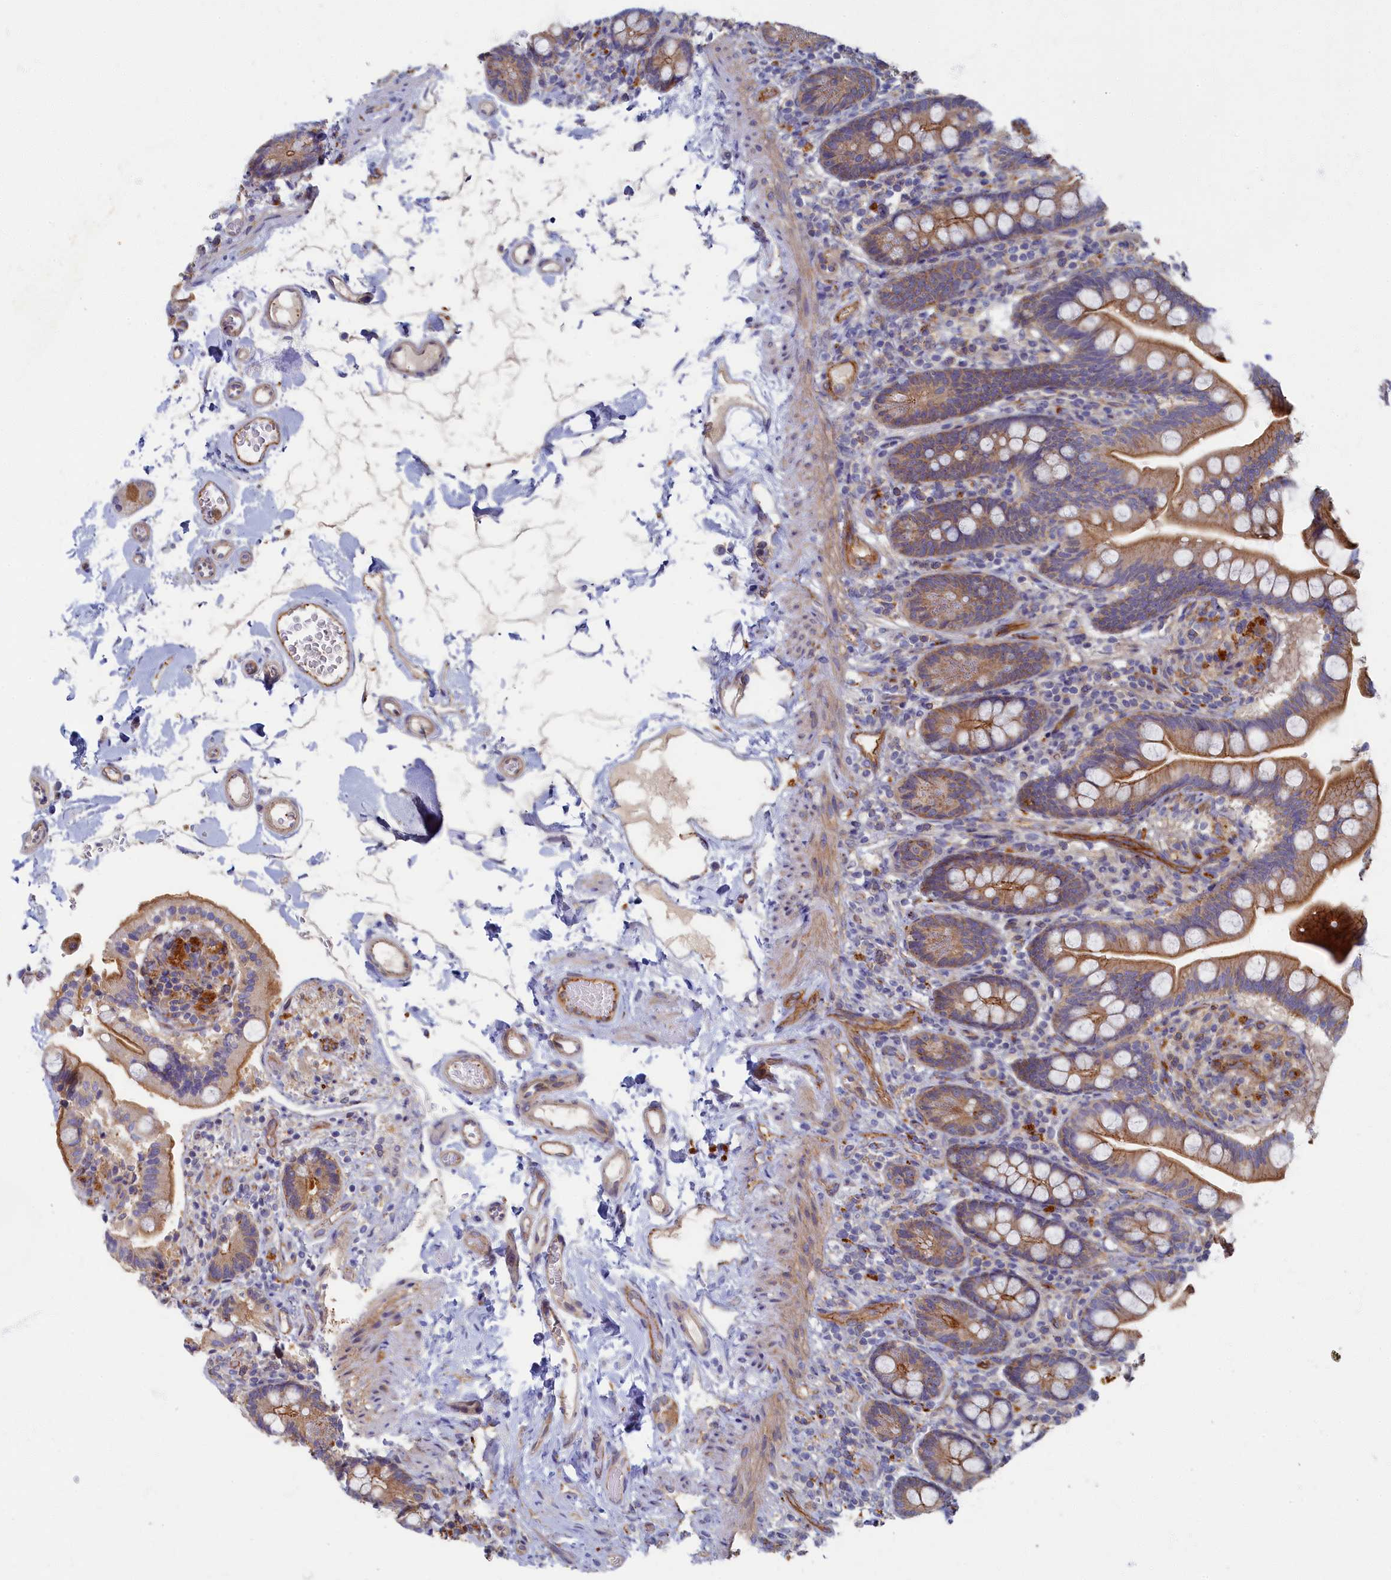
{"staining": {"intensity": "moderate", "quantity": ">75%", "location": "cytoplasmic/membranous"}, "tissue": "small intestine", "cell_type": "Glandular cells", "image_type": "normal", "snomed": [{"axis": "morphology", "description": "Normal tissue, NOS"}, {"axis": "topography", "description": "Small intestine"}], "caption": "Protein expression analysis of benign human small intestine reveals moderate cytoplasmic/membranous expression in about >75% of glandular cells. (DAB (3,3'-diaminobenzidine) = brown stain, brightfield microscopy at high magnification).", "gene": "PSMG2", "patient": {"sex": "female", "age": 64}}